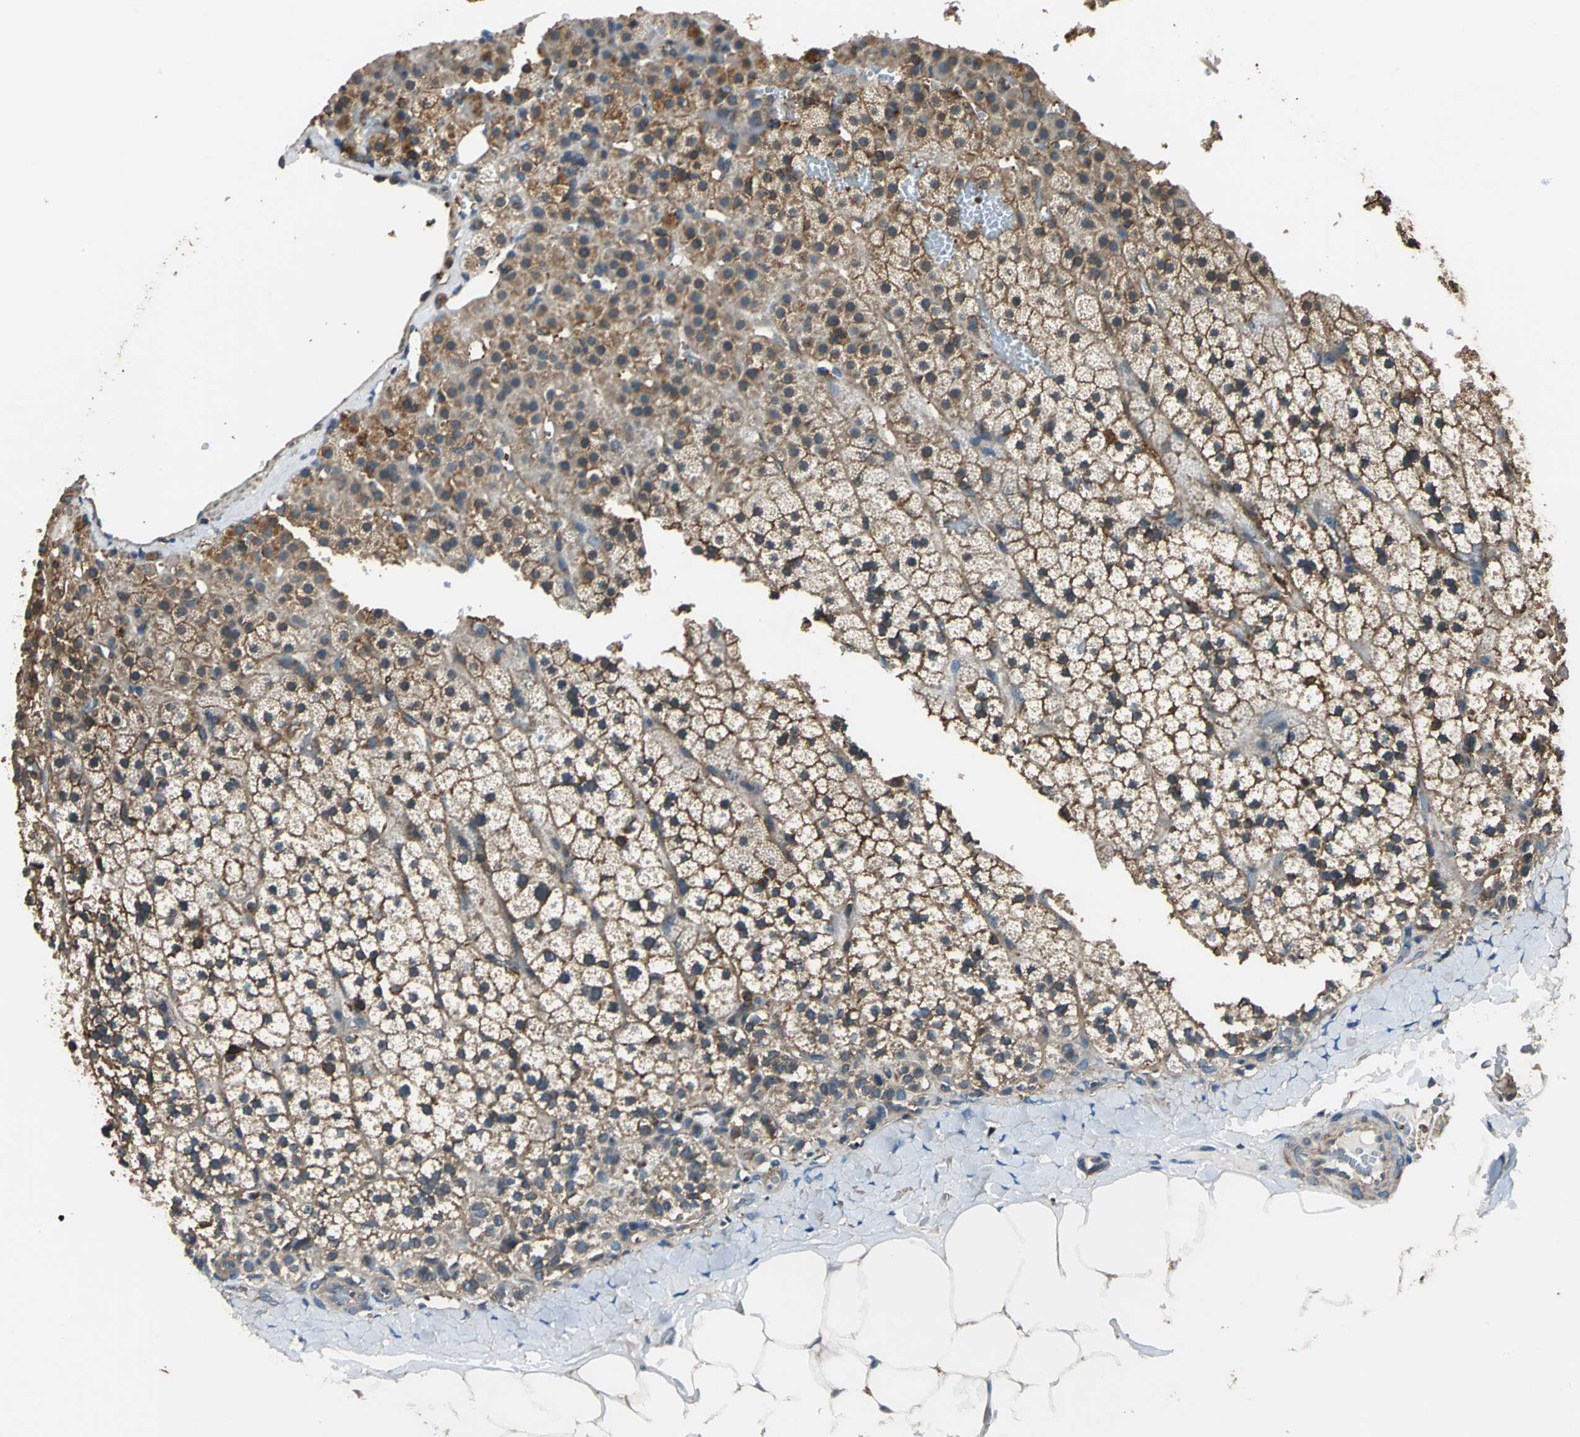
{"staining": {"intensity": "strong", "quantity": ">75%", "location": "cytoplasmic/membranous"}, "tissue": "adrenal gland", "cell_type": "Glandular cells", "image_type": "normal", "snomed": [{"axis": "morphology", "description": "Normal tissue, NOS"}, {"axis": "topography", "description": "Adrenal gland"}], "caption": "This photomicrograph demonstrates immunohistochemistry staining of benign adrenal gland, with high strong cytoplasmic/membranous positivity in approximately >75% of glandular cells.", "gene": "PARVA", "patient": {"sex": "male", "age": 35}}